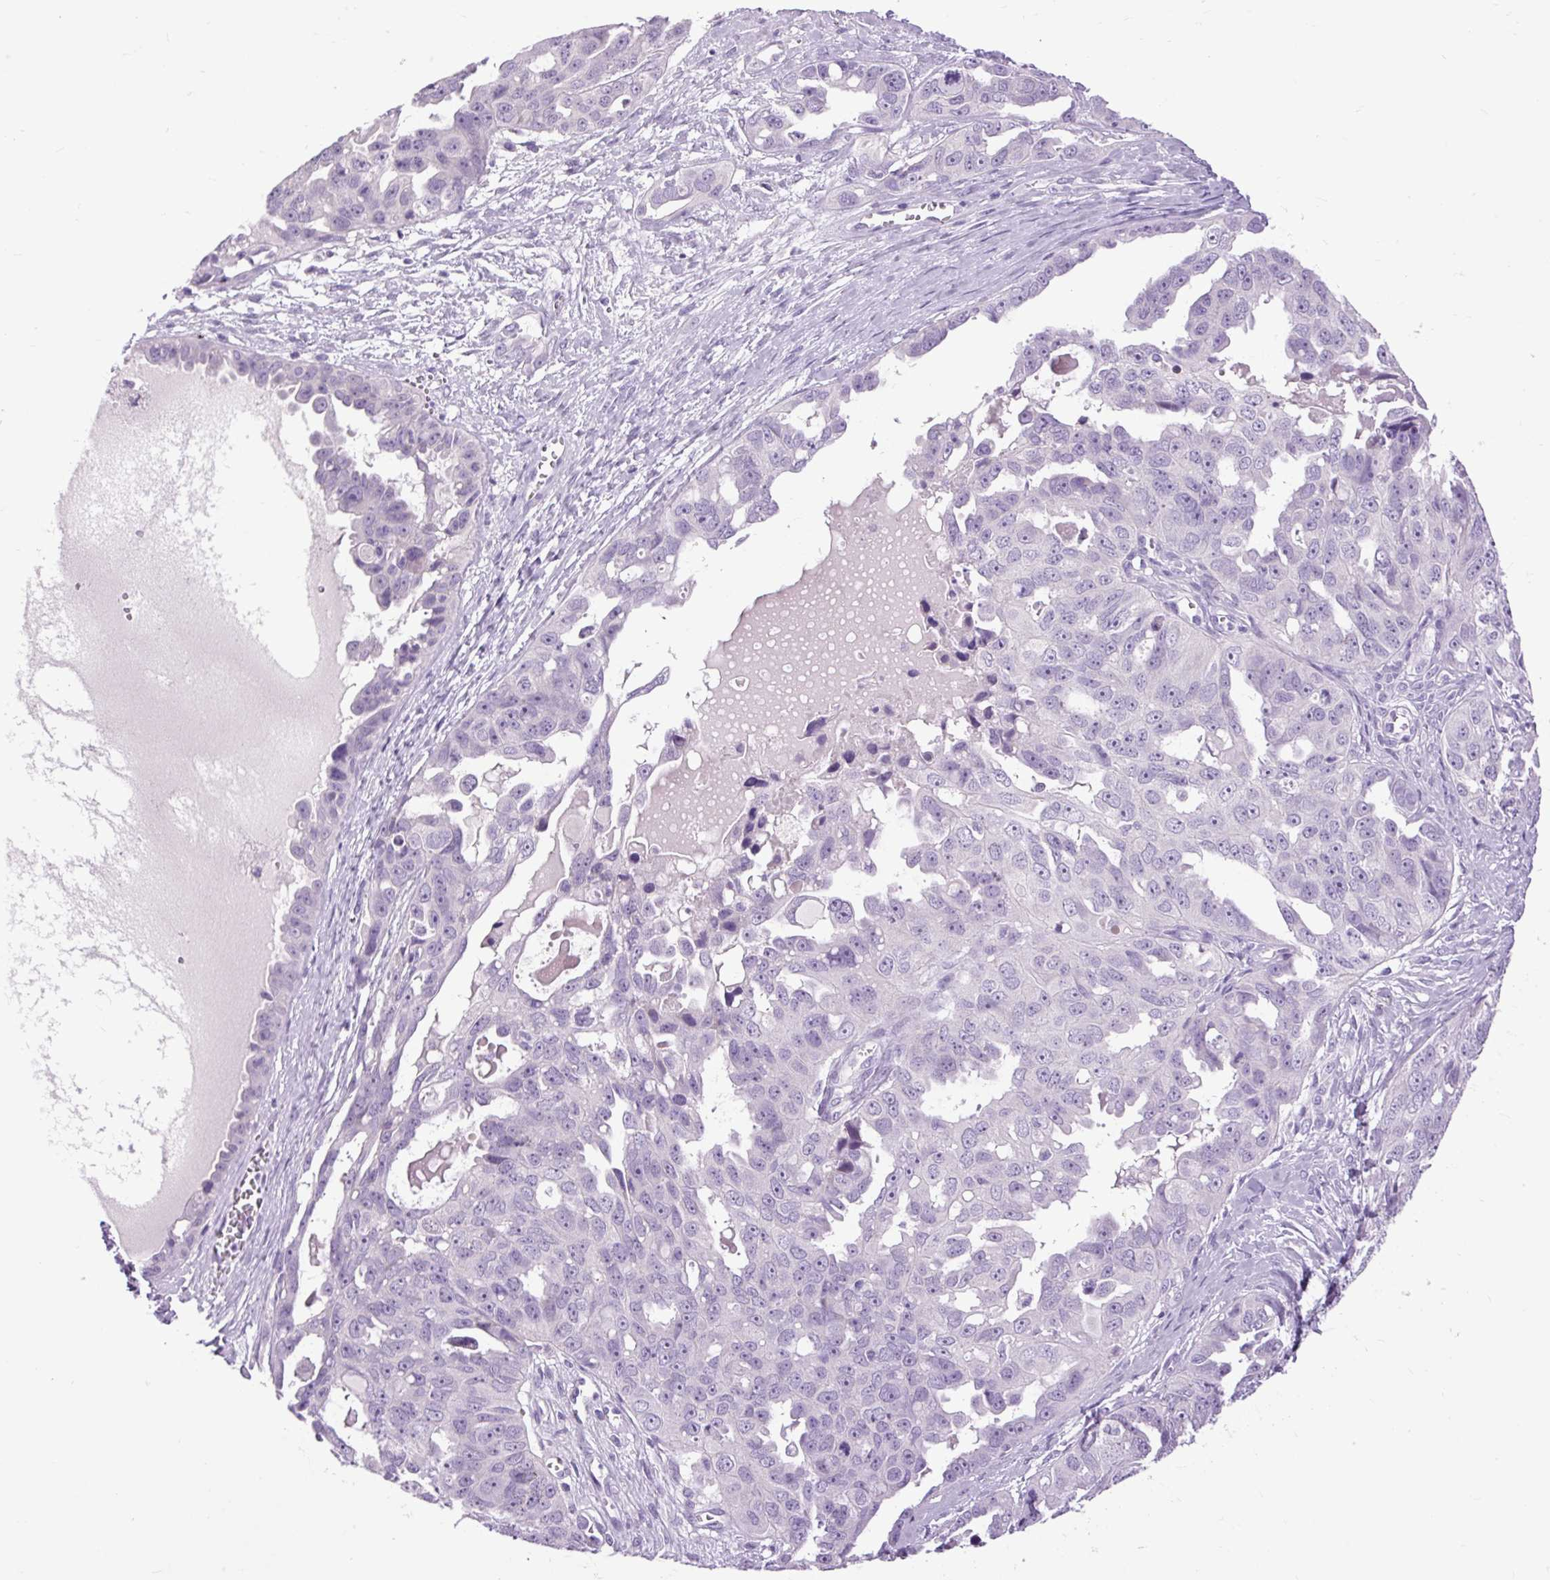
{"staining": {"intensity": "negative", "quantity": "none", "location": "none"}, "tissue": "ovarian cancer", "cell_type": "Tumor cells", "image_type": "cancer", "snomed": [{"axis": "morphology", "description": "Carcinoma, endometroid"}, {"axis": "topography", "description": "Ovary"}], "caption": "Immunohistochemistry image of neoplastic tissue: human ovarian cancer stained with DAB (3,3'-diaminobenzidine) exhibits no significant protein positivity in tumor cells.", "gene": "FABP7", "patient": {"sex": "female", "age": 70}}